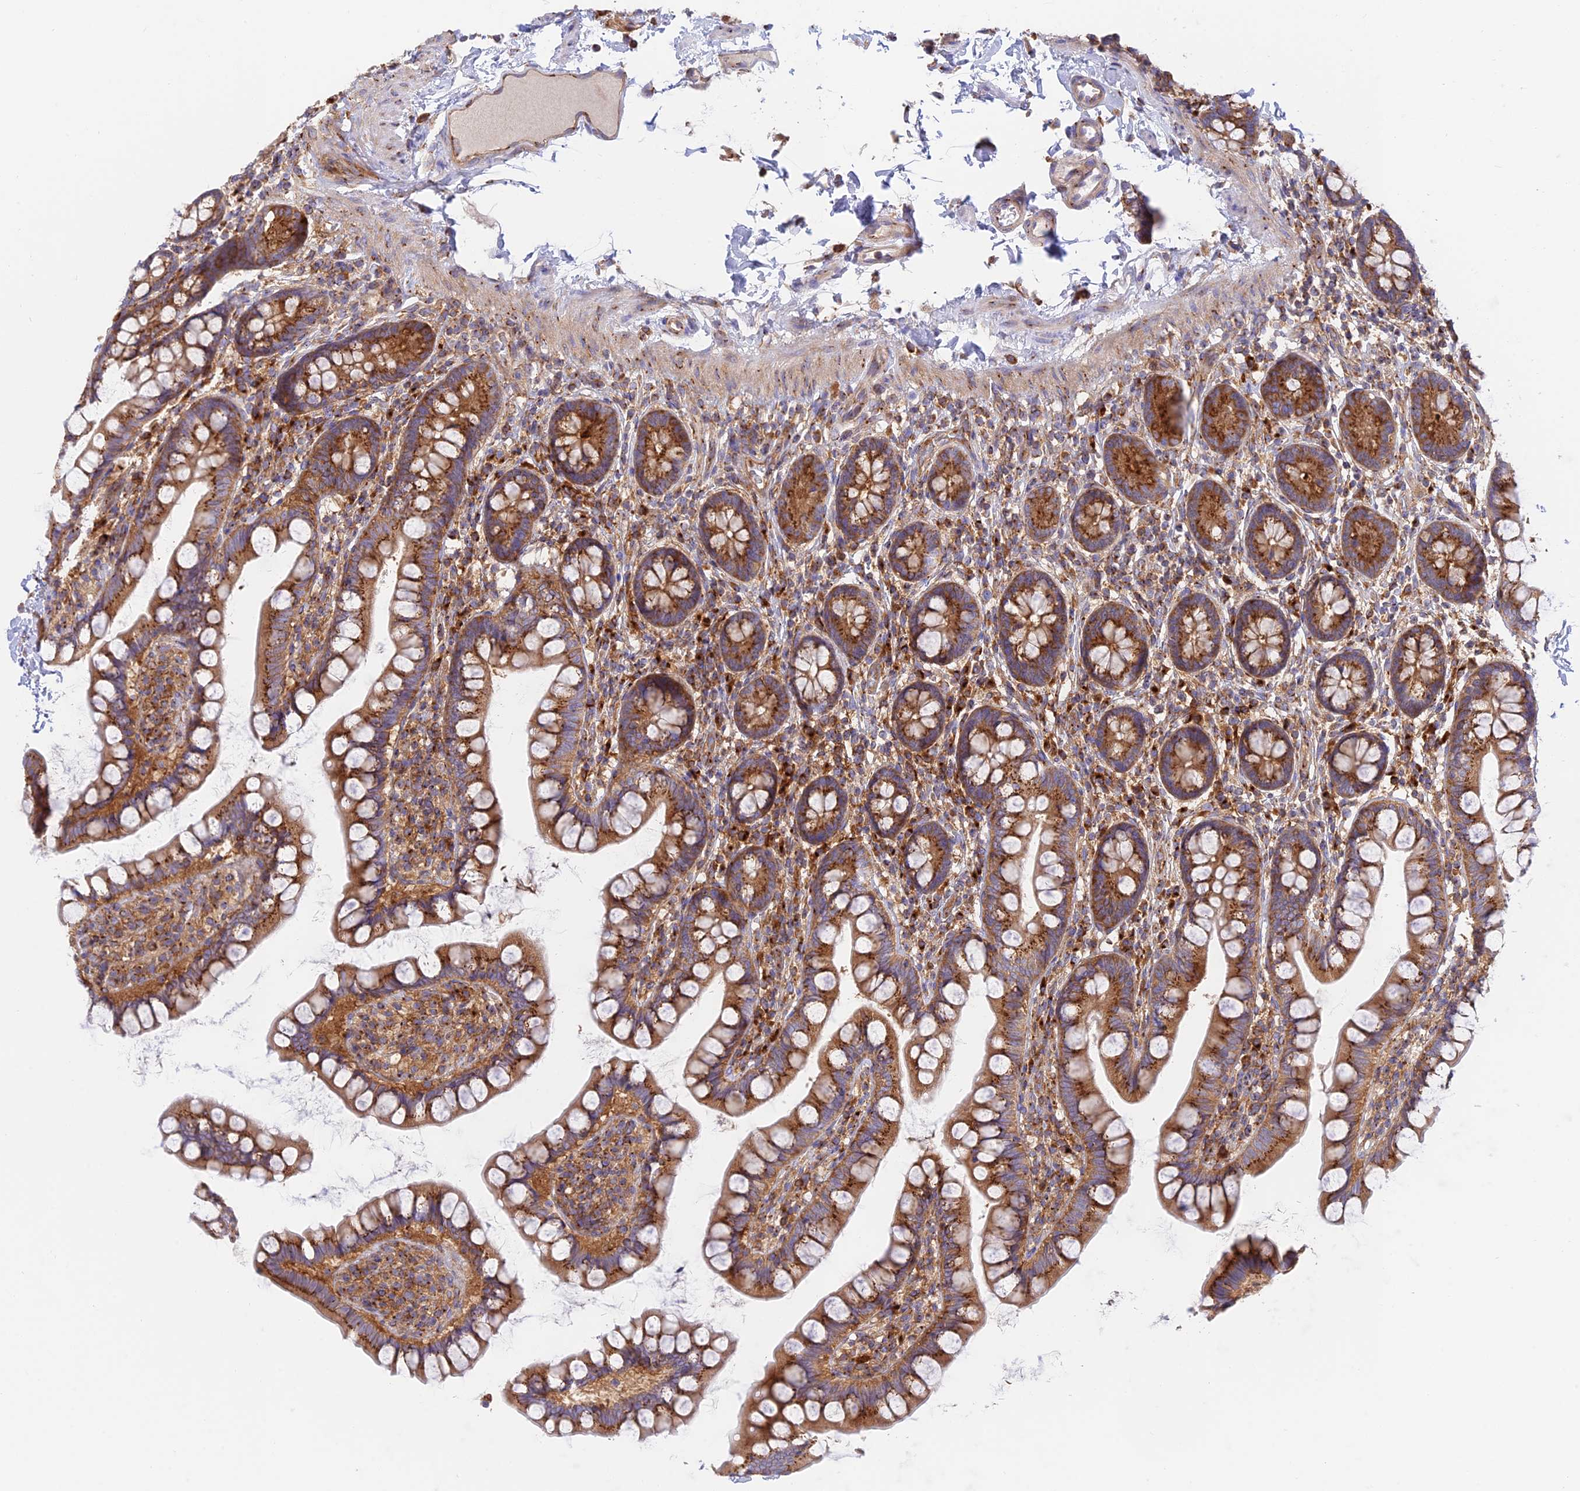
{"staining": {"intensity": "strong", "quantity": ">75%", "location": "cytoplasmic/membranous"}, "tissue": "small intestine", "cell_type": "Glandular cells", "image_type": "normal", "snomed": [{"axis": "morphology", "description": "Normal tissue, NOS"}, {"axis": "topography", "description": "Small intestine"}], "caption": "Protein staining exhibits strong cytoplasmic/membranous expression in about >75% of glandular cells in normal small intestine.", "gene": "GOLGA3", "patient": {"sex": "female", "age": 84}}